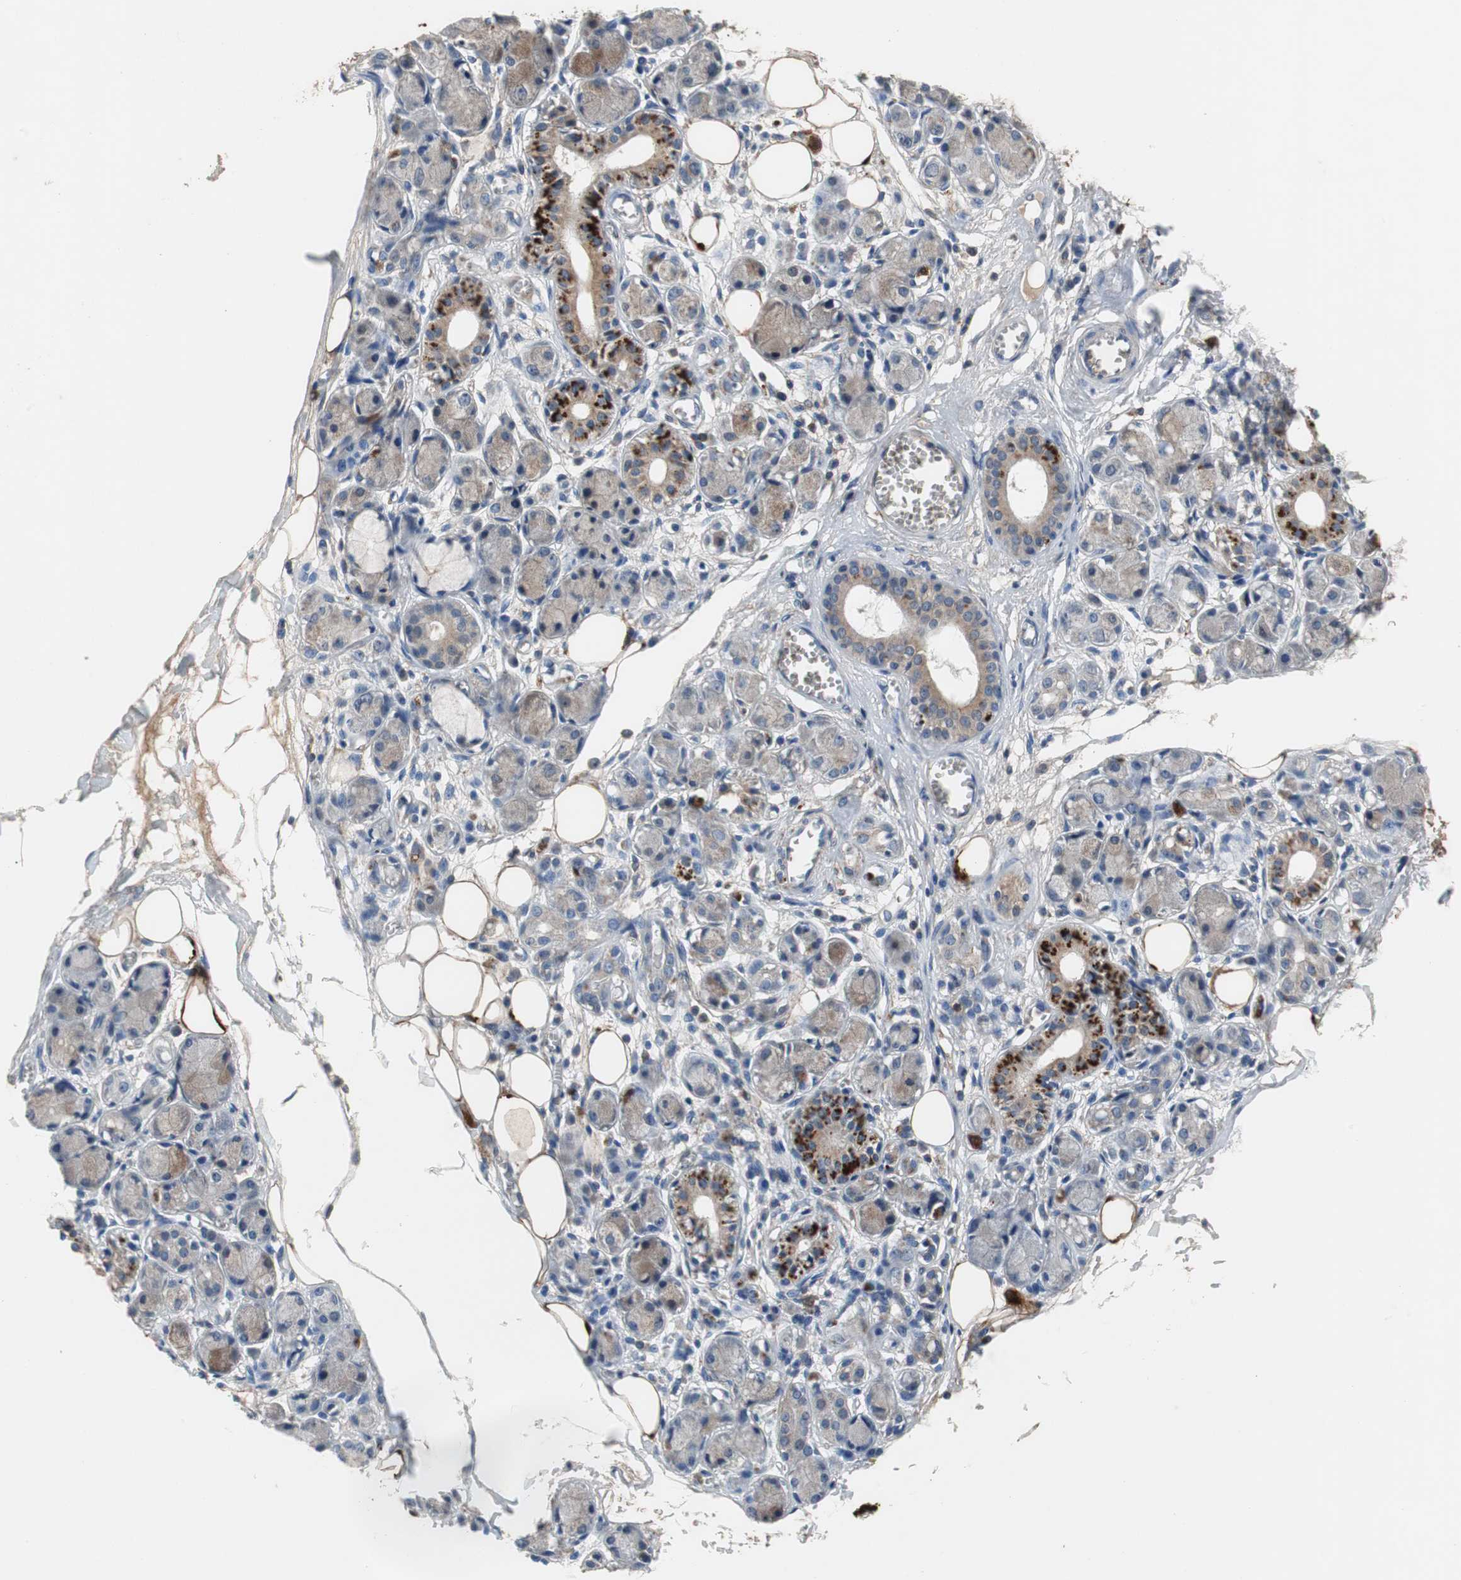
{"staining": {"intensity": "moderate", "quantity": ">75%", "location": "cytoplasmic/membranous,nuclear"}, "tissue": "adipose tissue", "cell_type": "Adipocytes", "image_type": "normal", "snomed": [{"axis": "morphology", "description": "Normal tissue, NOS"}, {"axis": "morphology", "description": "Inflammation, NOS"}, {"axis": "topography", "description": "Vascular tissue"}, {"axis": "topography", "description": "Salivary gland"}], "caption": "High-magnification brightfield microscopy of benign adipose tissue stained with DAB (brown) and counterstained with hematoxylin (blue). adipocytes exhibit moderate cytoplasmic/membranous,nuclear positivity is identified in approximately>75% of cells.", "gene": "CALB2", "patient": {"sex": "female", "age": 75}}